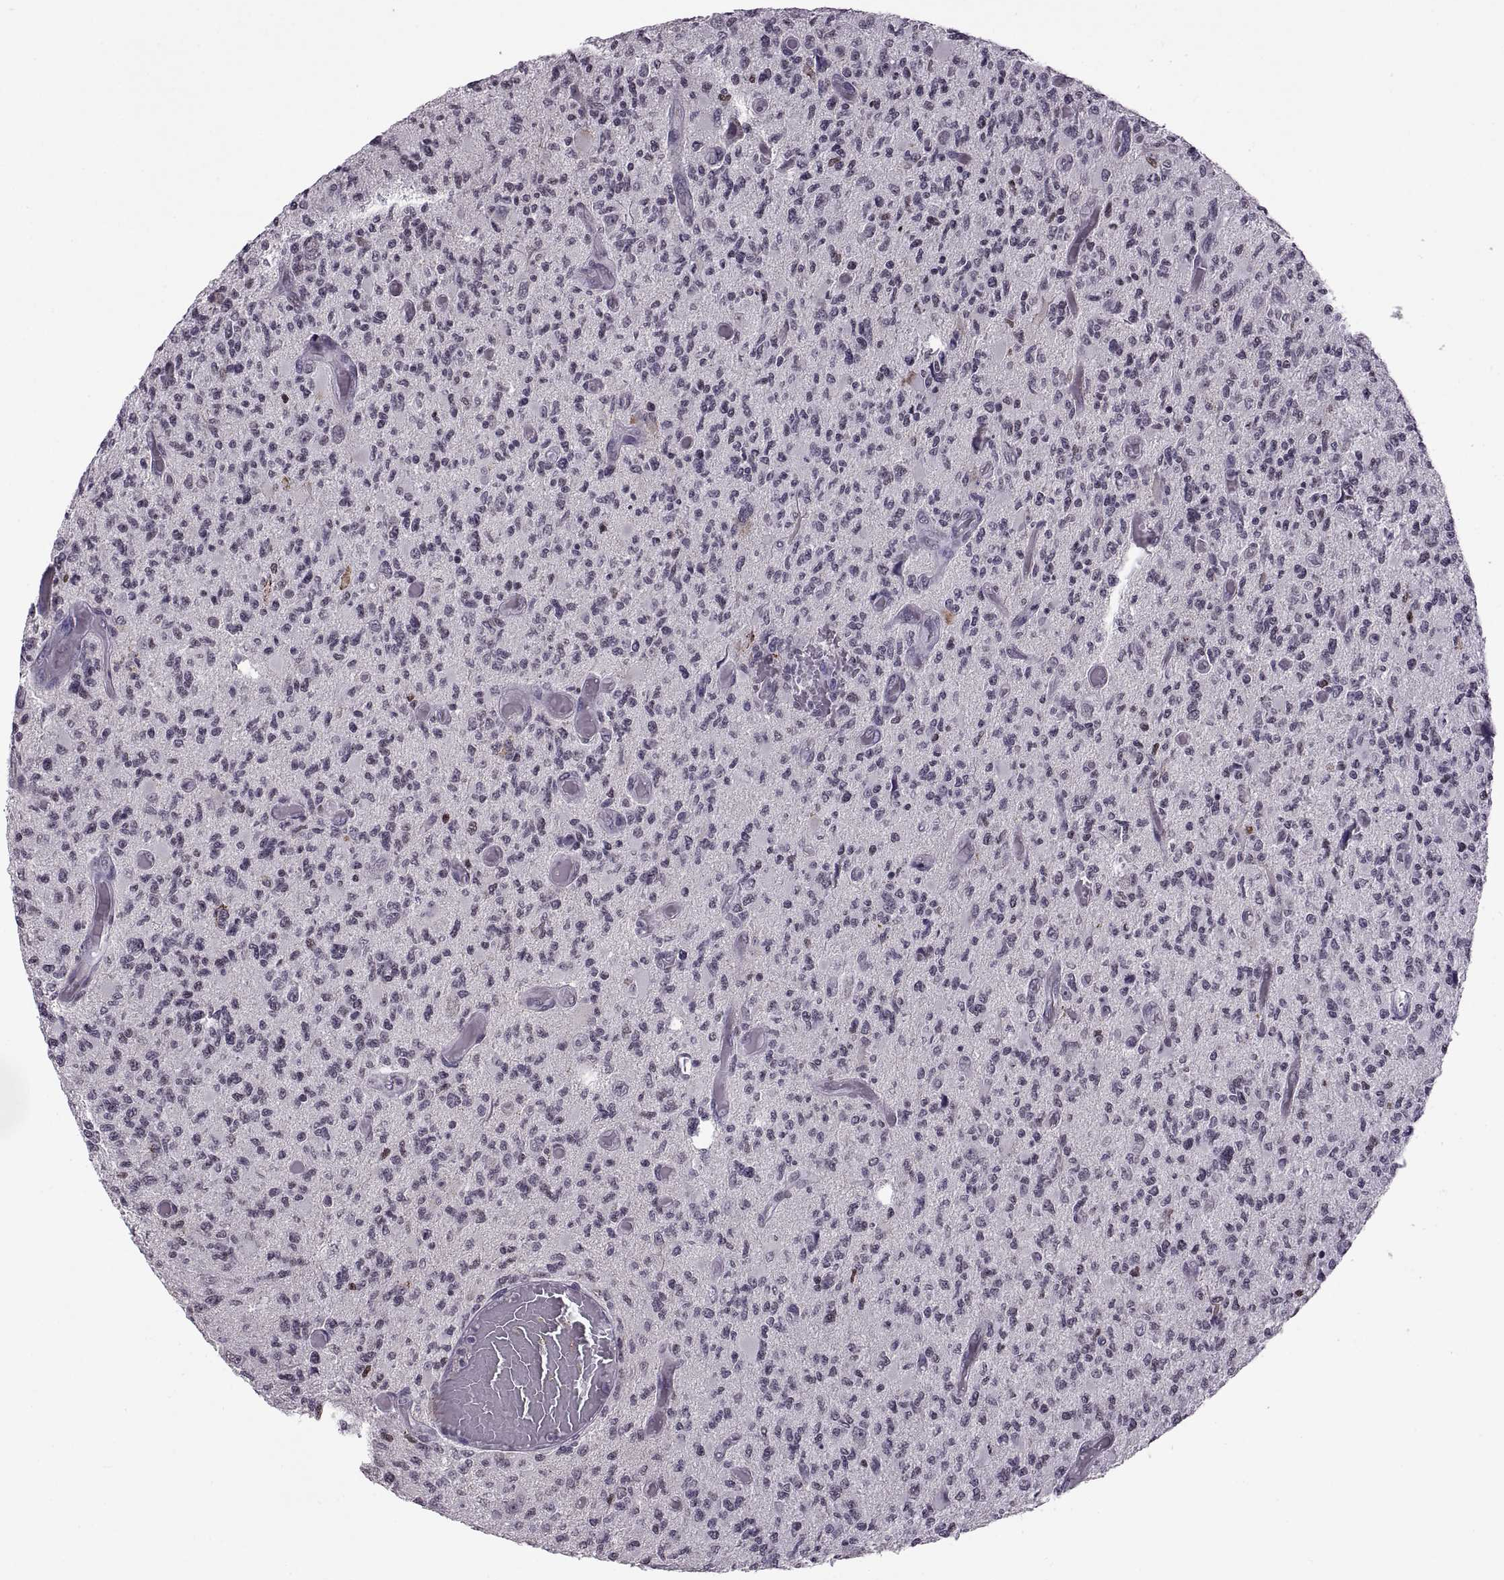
{"staining": {"intensity": "negative", "quantity": "none", "location": "none"}, "tissue": "glioma", "cell_type": "Tumor cells", "image_type": "cancer", "snomed": [{"axis": "morphology", "description": "Glioma, malignant, High grade"}, {"axis": "topography", "description": "Brain"}], "caption": "Immunohistochemistry (IHC) micrograph of malignant glioma (high-grade) stained for a protein (brown), which exhibits no expression in tumor cells.", "gene": "OTP", "patient": {"sex": "female", "age": 63}}